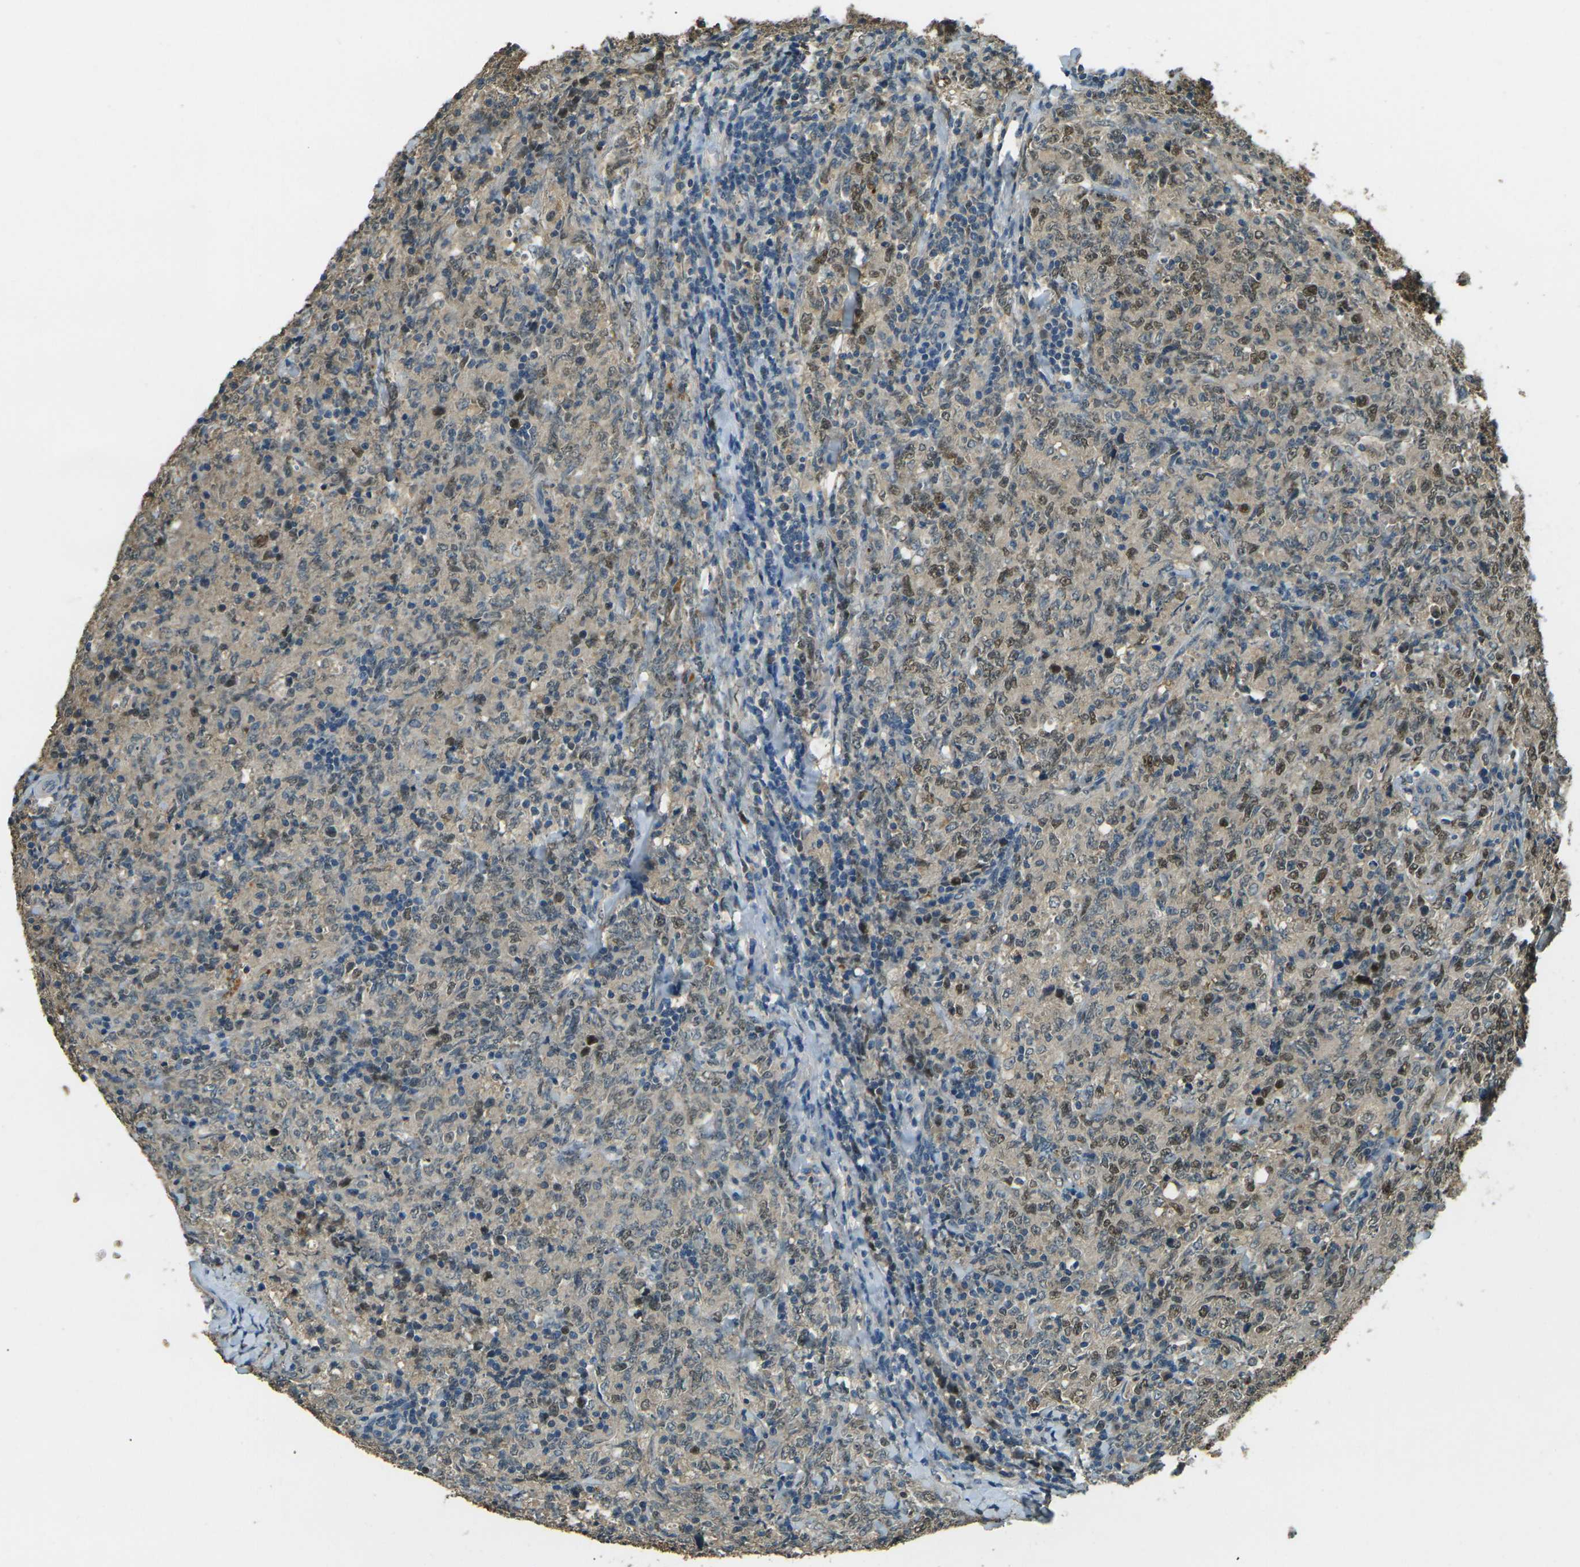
{"staining": {"intensity": "weak", "quantity": "25%-75%", "location": "cytoplasmic/membranous,nuclear"}, "tissue": "lymphoma", "cell_type": "Tumor cells", "image_type": "cancer", "snomed": [{"axis": "morphology", "description": "Malignant lymphoma, non-Hodgkin's type, High grade"}, {"axis": "topography", "description": "Tonsil"}], "caption": "Immunohistochemical staining of human malignant lymphoma, non-Hodgkin's type (high-grade) shows weak cytoplasmic/membranous and nuclear protein expression in about 25%-75% of tumor cells. (IHC, brightfield microscopy, high magnification).", "gene": "TOR1A", "patient": {"sex": "female", "age": 36}}